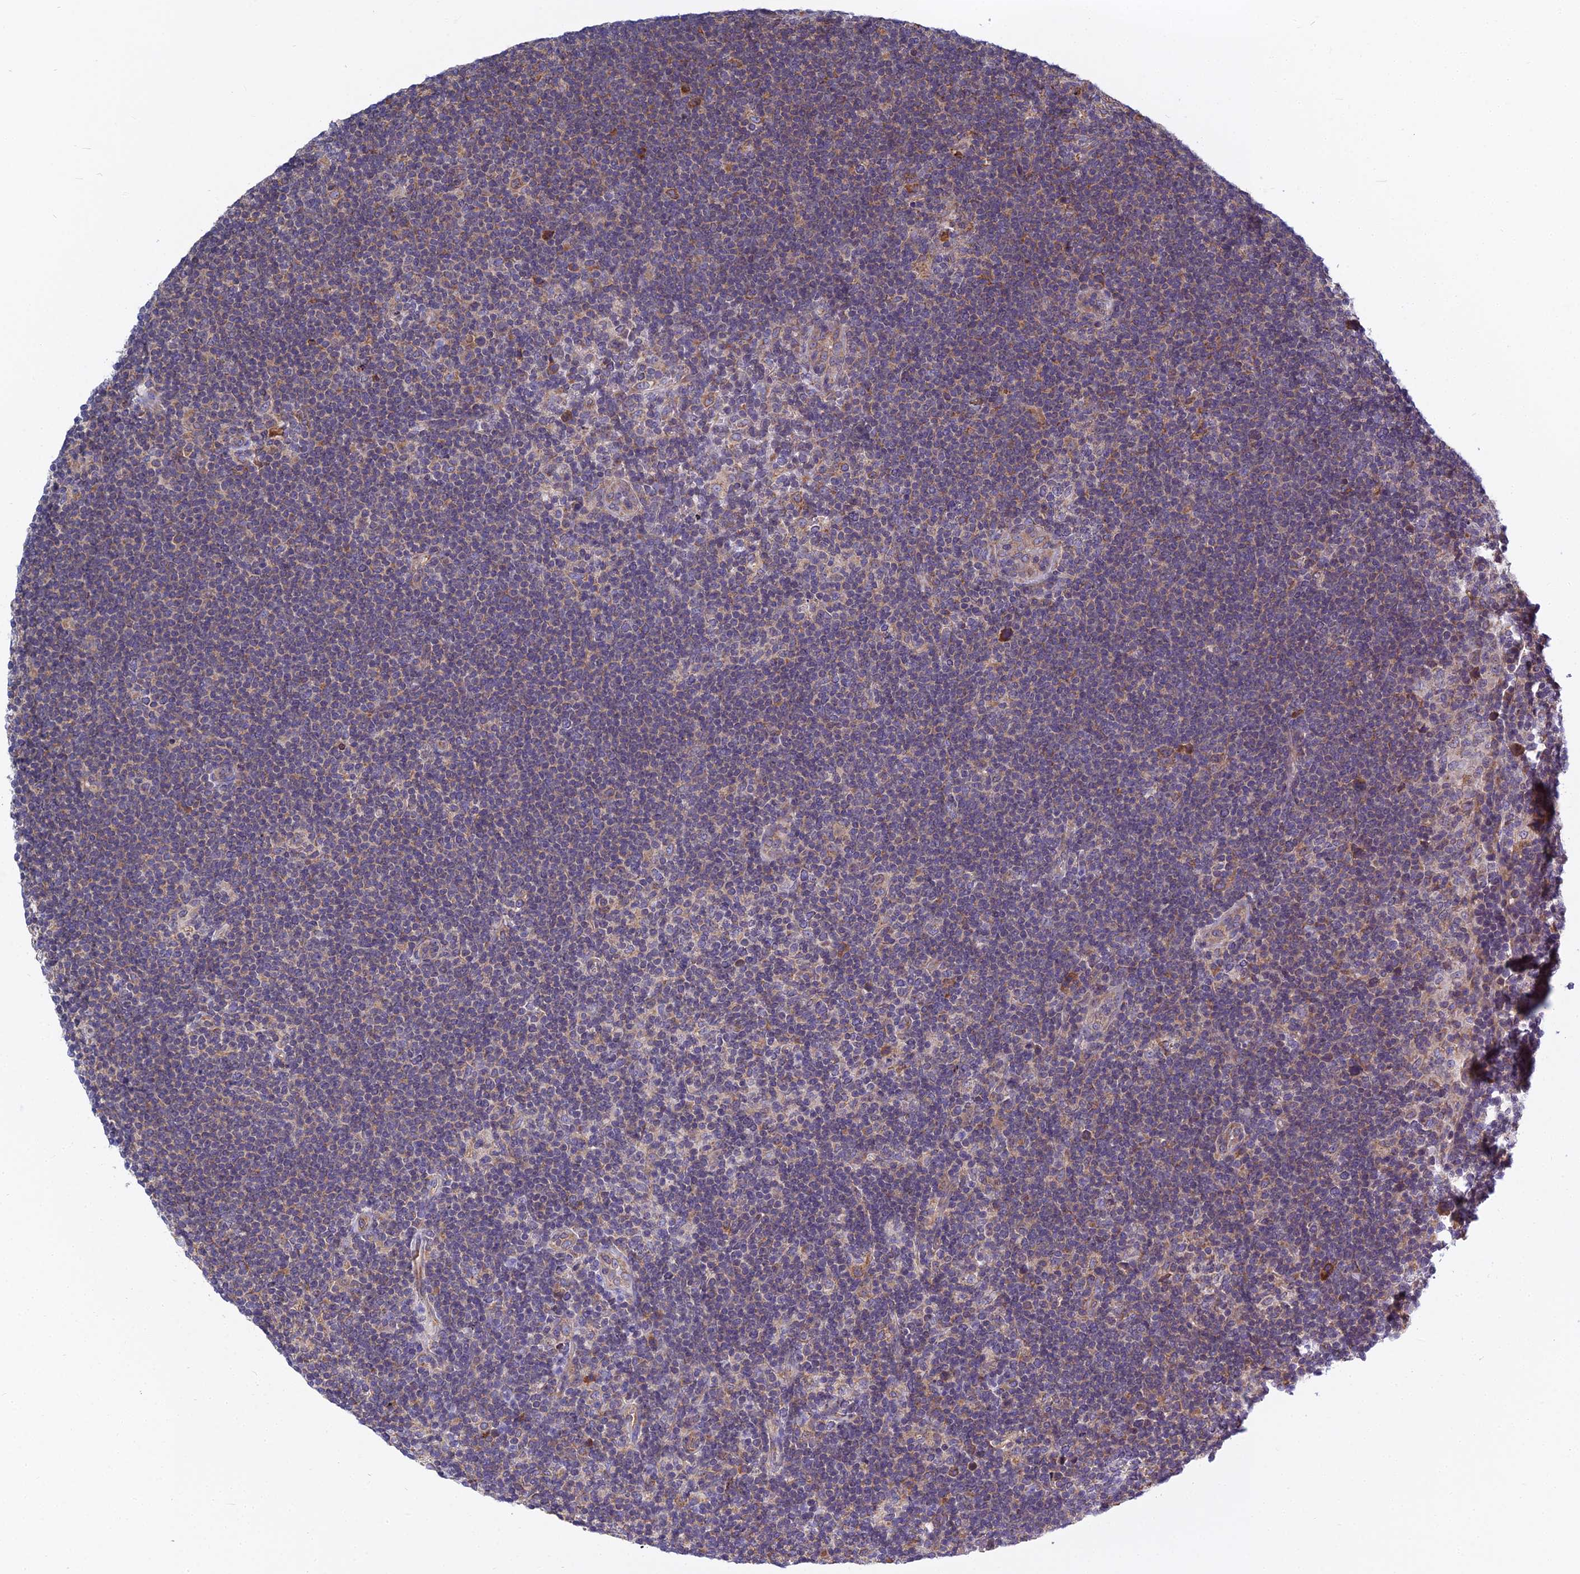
{"staining": {"intensity": "moderate", "quantity": "<25%", "location": "cytoplasmic/membranous"}, "tissue": "lymphoma", "cell_type": "Tumor cells", "image_type": "cancer", "snomed": [{"axis": "morphology", "description": "Hodgkin's disease, NOS"}, {"axis": "topography", "description": "Lymph node"}], "caption": "Moderate cytoplasmic/membranous staining is identified in approximately <25% of tumor cells in Hodgkin's disease. The staining was performed using DAB to visualize the protein expression in brown, while the nuclei were stained in blue with hematoxylin (Magnification: 20x).", "gene": "KIAA1143", "patient": {"sex": "female", "age": 57}}